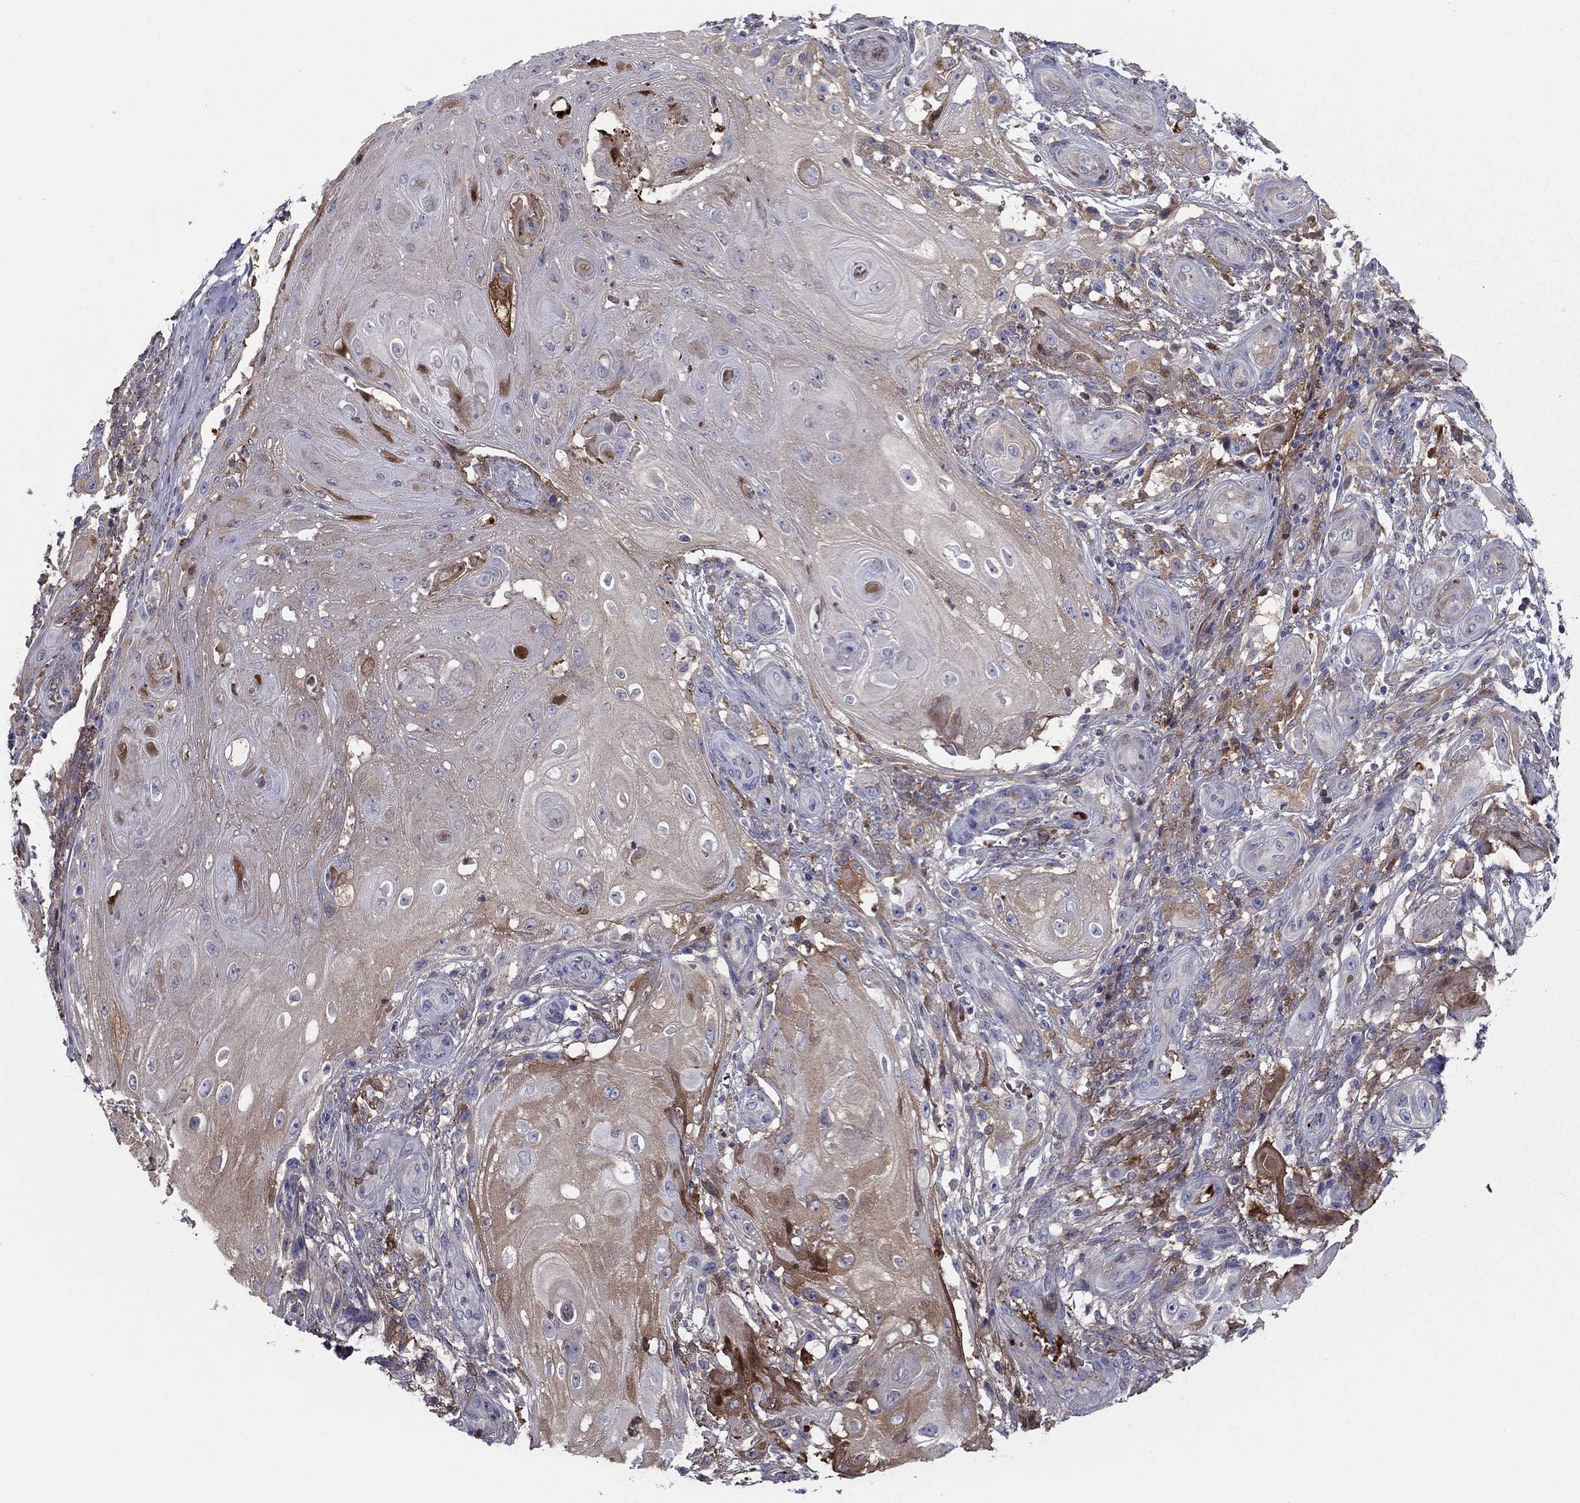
{"staining": {"intensity": "negative", "quantity": "none", "location": "none"}, "tissue": "skin cancer", "cell_type": "Tumor cells", "image_type": "cancer", "snomed": [{"axis": "morphology", "description": "Squamous cell carcinoma, NOS"}, {"axis": "topography", "description": "Skin"}], "caption": "The photomicrograph demonstrates no significant staining in tumor cells of squamous cell carcinoma (skin).", "gene": "HPX", "patient": {"sex": "male", "age": 62}}